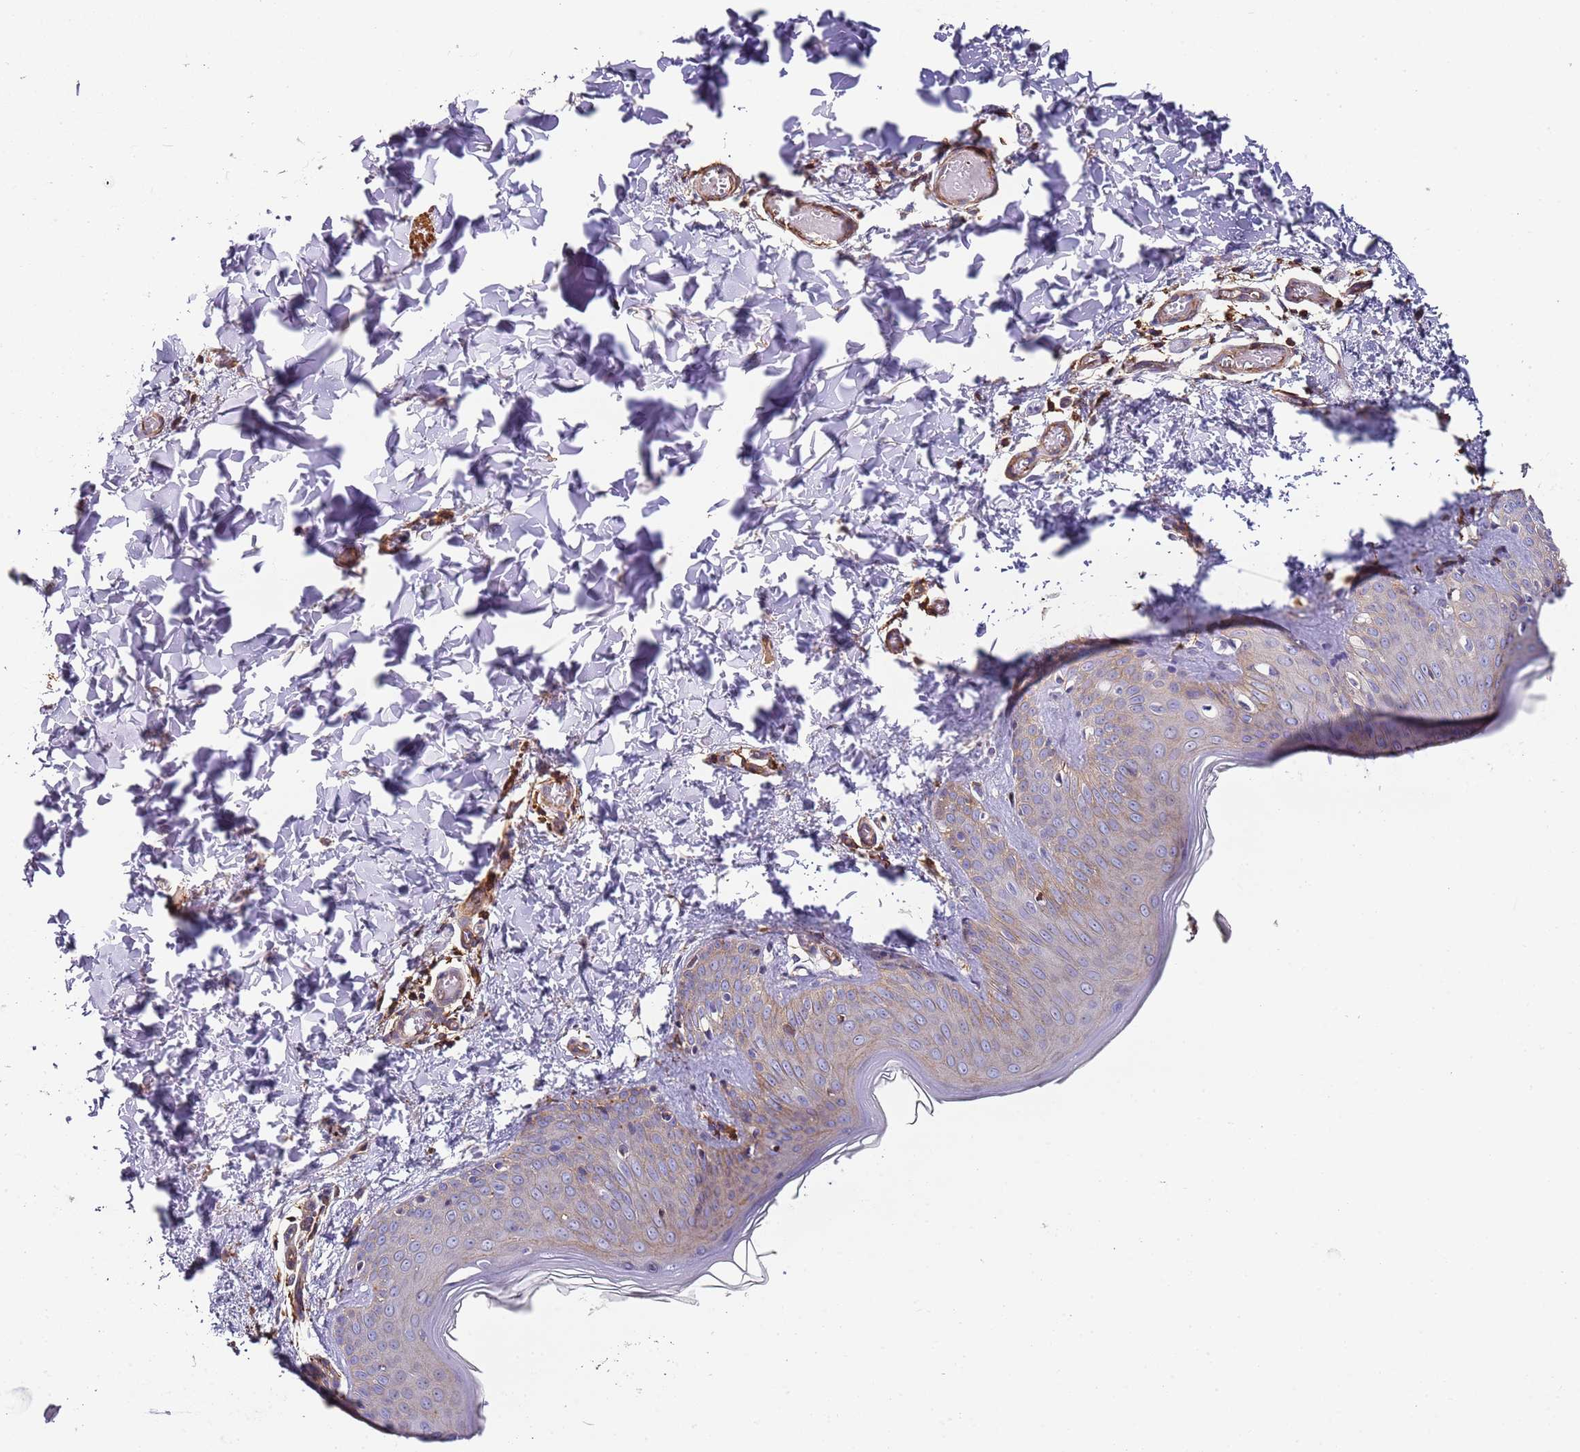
{"staining": {"intensity": "moderate", "quantity": ">75%", "location": "cytoplasmic/membranous"}, "tissue": "skin", "cell_type": "Fibroblasts", "image_type": "normal", "snomed": [{"axis": "morphology", "description": "Normal tissue, NOS"}, {"axis": "topography", "description": "Skin"}], "caption": "Immunohistochemistry staining of unremarkable skin, which reveals medium levels of moderate cytoplasmic/membranous positivity in approximately >75% of fibroblasts indicating moderate cytoplasmic/membranous protein staining. The staining was performed using DAB (3,3'-diaminobenzidine) (brown) for protein detection and nuclei were counterstained in hematoxylin (blue).", "gene": "CYP2U1", "patient": {"sex": "male", "age": 36}}